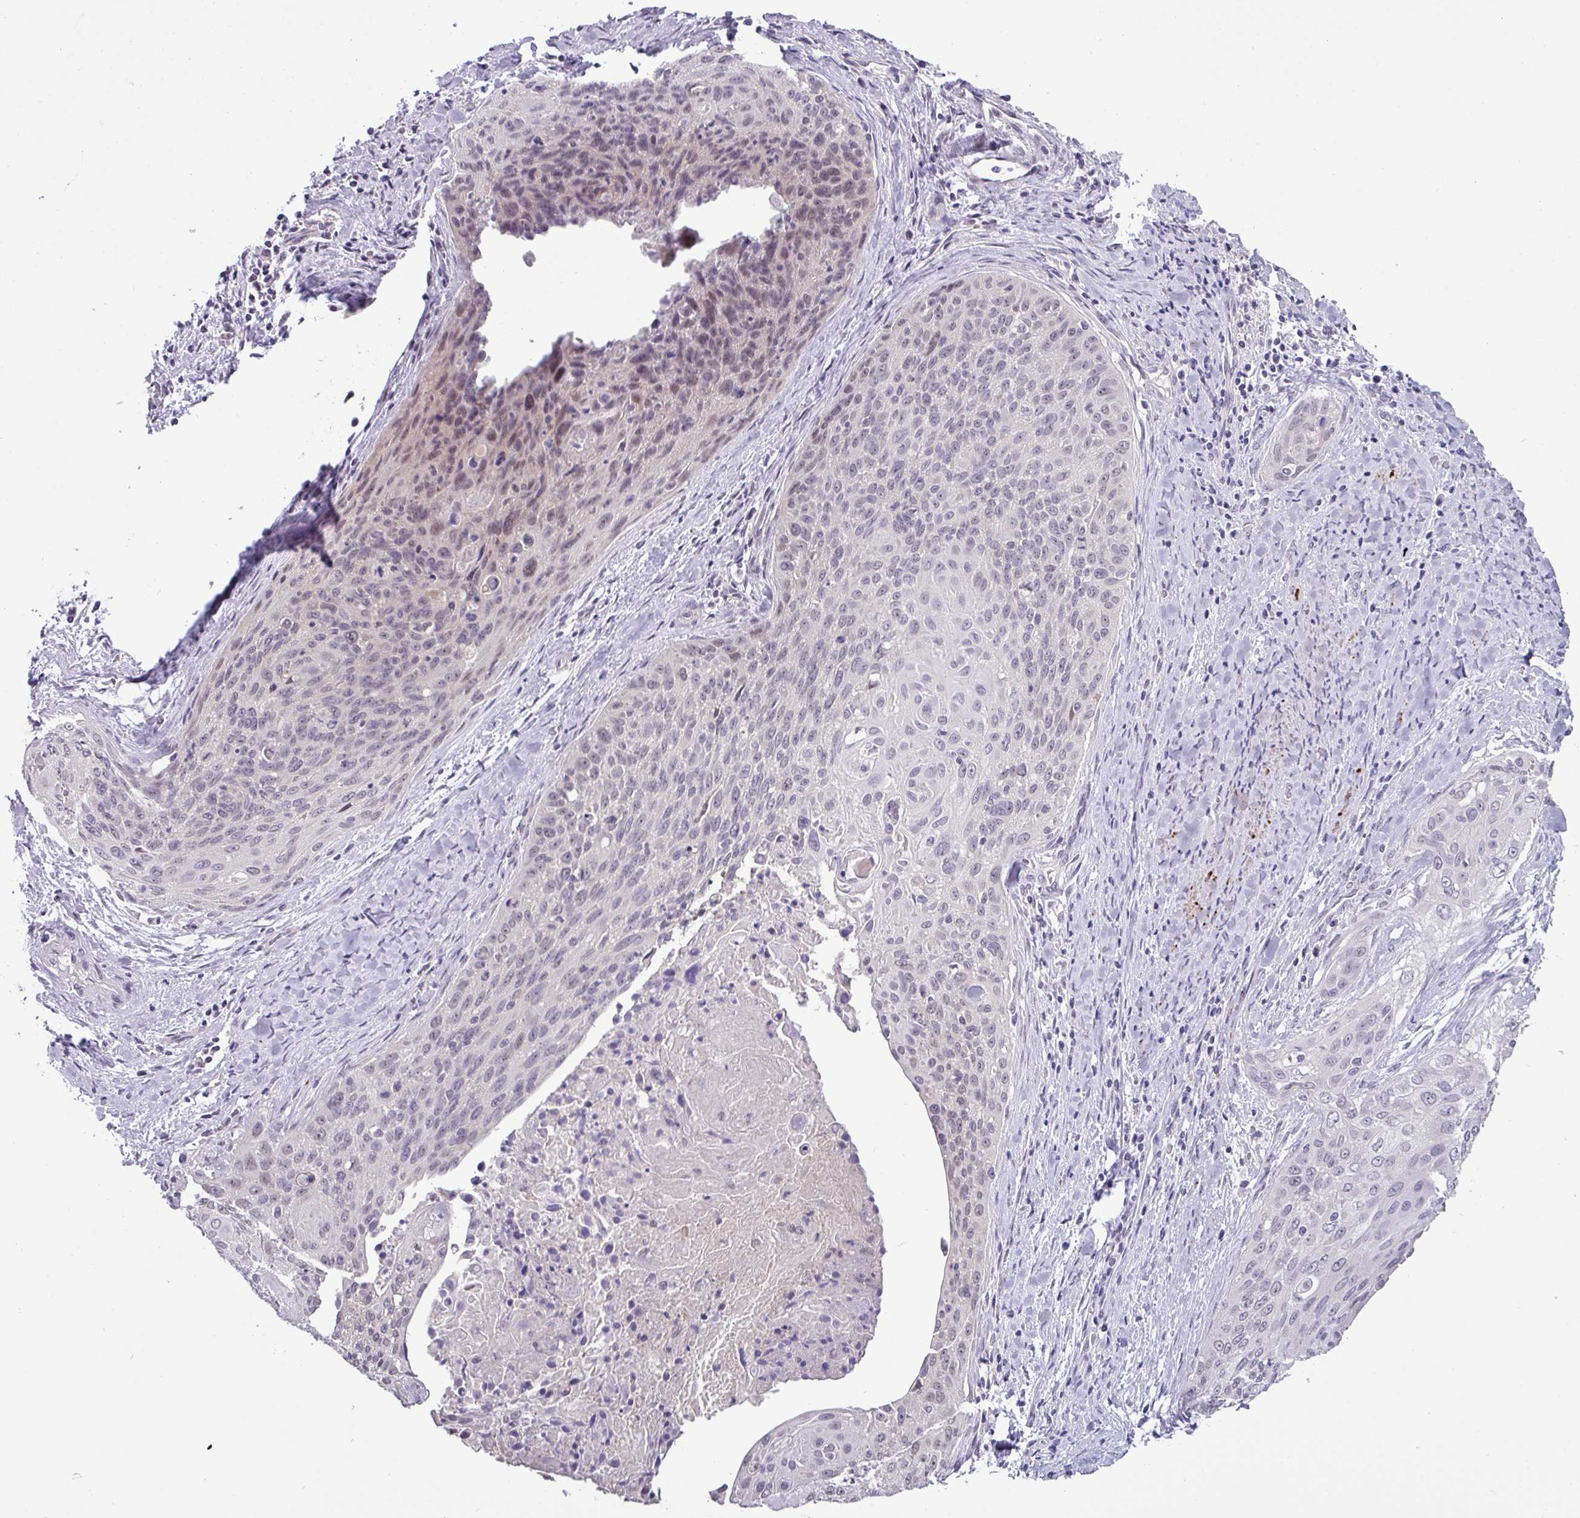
{"staining": {"intensity": "weak", "quantity": "<25%", "location": "nuclear"}, "tissue": "cervical cancer", "cell_type": "Tumor cells", "image_type": "cancer", "snomed": [{"axis": "morphology", "description": "Squamous cell carcinoma, NOS"}, {"axis": "topography", "description": "Cervix"}], "caption": "Tumor cells are negative for brown protein staining in cervical cancer.", "gene": "RIPPLY1", "patient": {"sex": "female", "age": 55}}